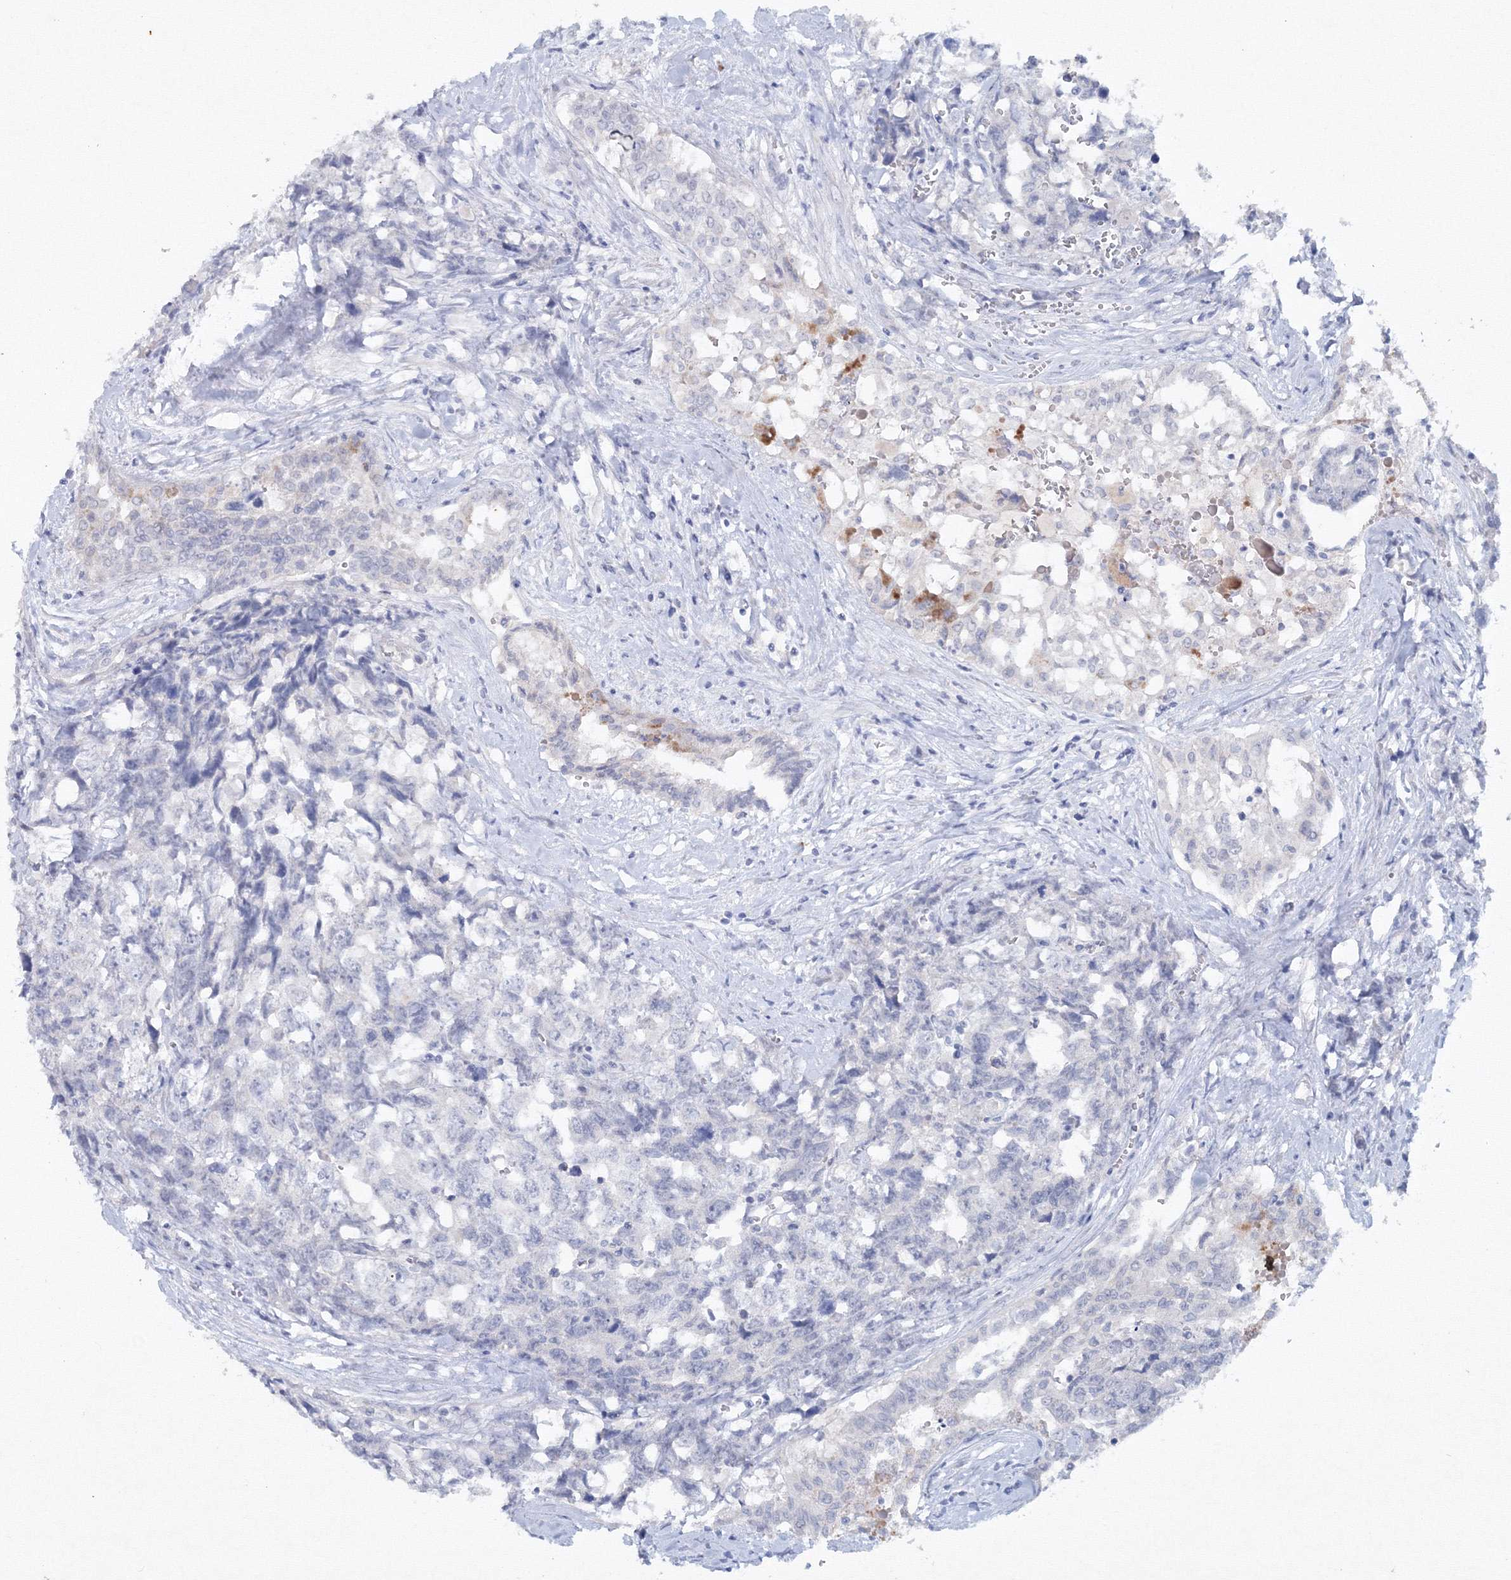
{"staining": {"intensity": "negative", "quantity": "none", "location": "none"}, "tissue": "testis cancer", "cell_type": "Tumor cells", "image_type": "cancer", "snomed": [{"axis": "morphology", "description": "Carcinoma, Embryonal, NOS"}, {"axis": "topography", "description": "Testis"}], "caption": "Tumor cells are negative for protein expression in human embryonal carcinoma (testis).", "gene": "GCKR", "patient": {"sex": "male", "age": 31}}